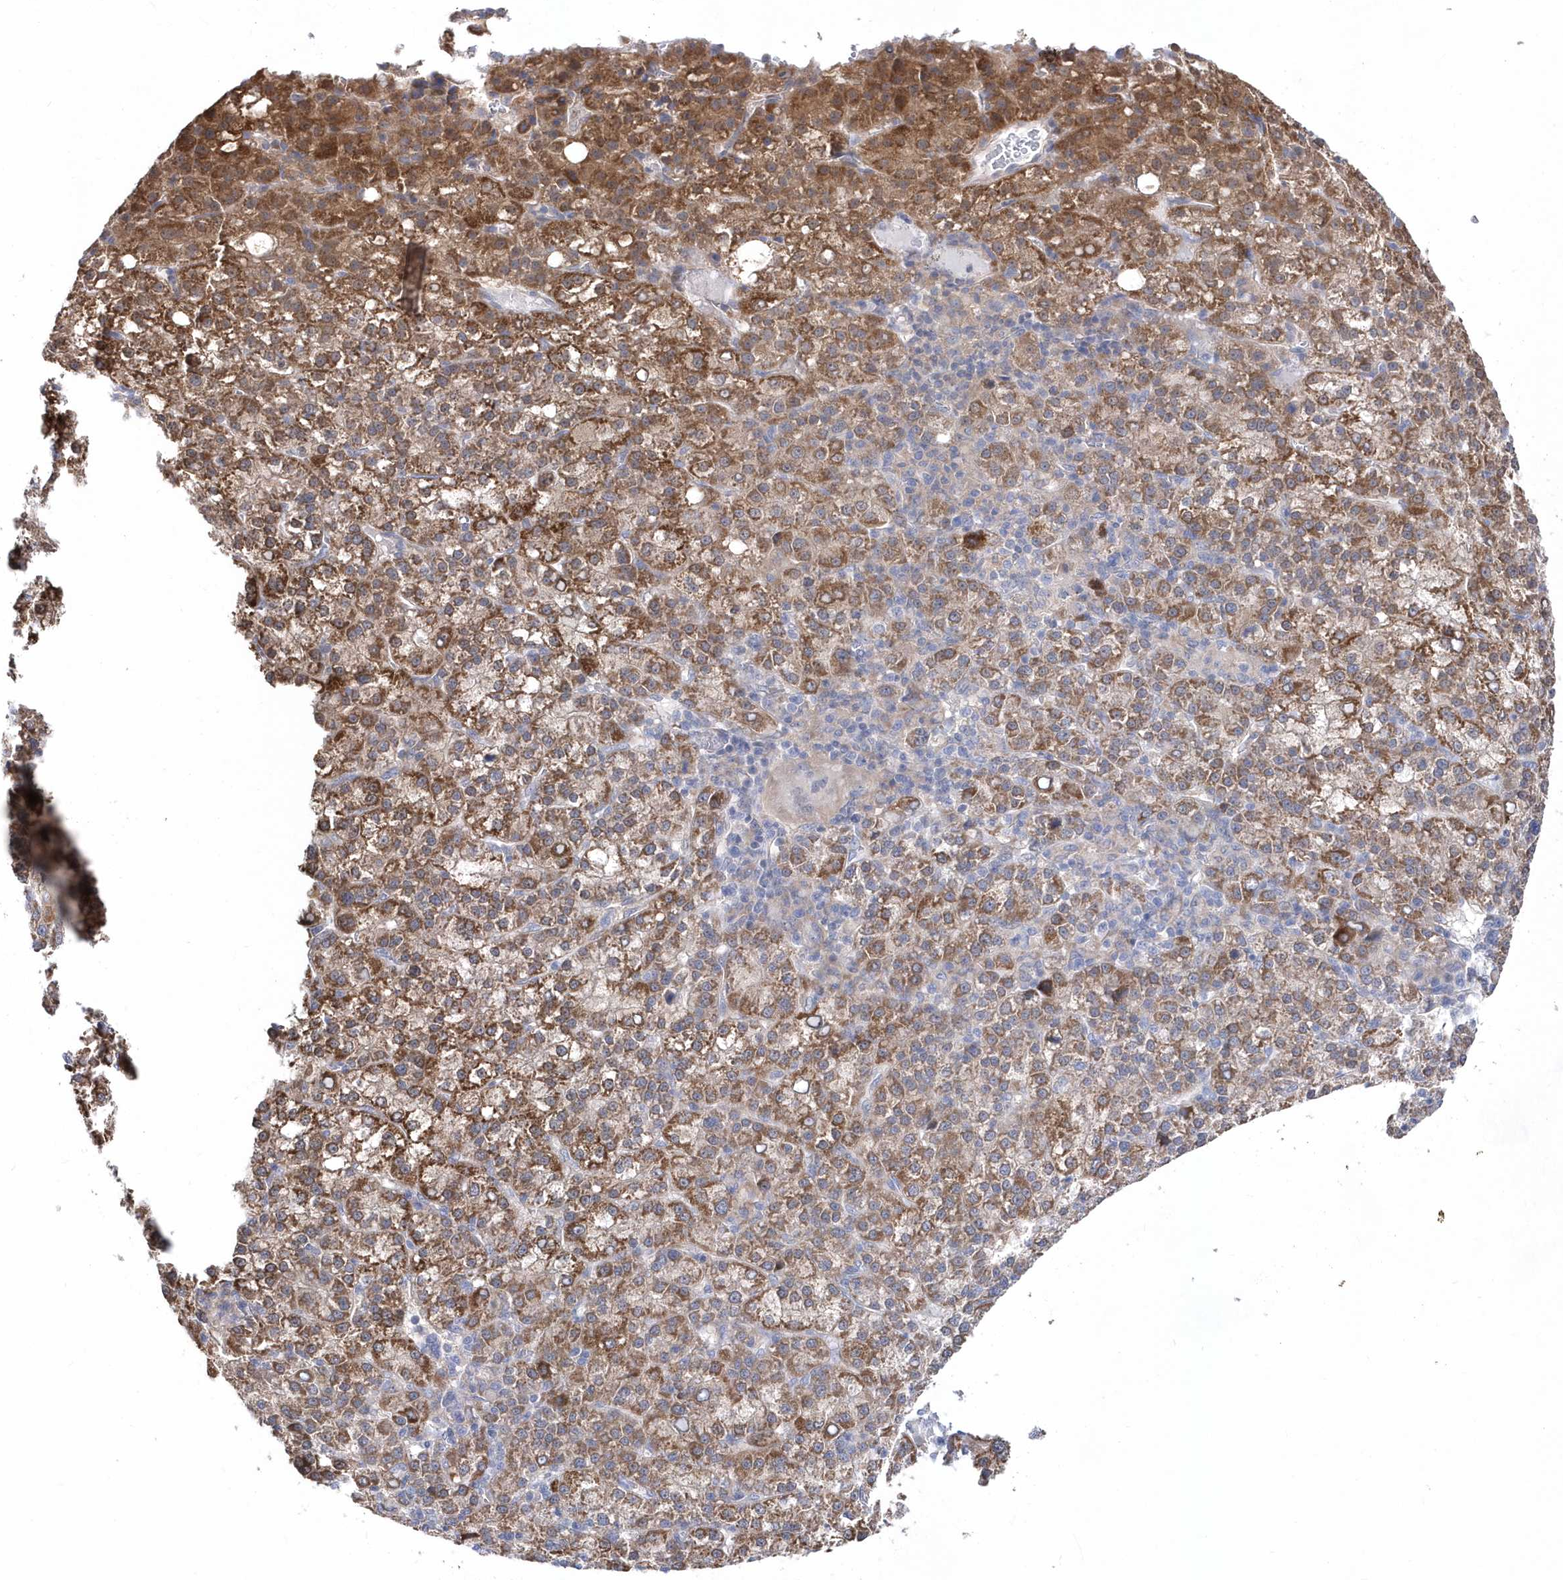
{"staining": {"intensity": "moderate", "quantity": ">75%", "location": "cytoplasmic/membranous"}, "tissue": "liver cancer", "cell_type": "Tumor cells", "image_type": "cancer", "snomed": [{"axis": "morphology", "description": "Carcinoma, Hepatocellular, NOS"}, {"axis": "topography", "description": "Liver"}], "caption": "Immunohistochemistry of hepatocellular carcinoma (liver) reveals medium levels of moderate cytoplasmic/membranous positivity in approximately >75% of tumor cells. Nuclei are stained in blue.", "gene": "BDH2", "patient": {"sex": "female", "age": 58}}